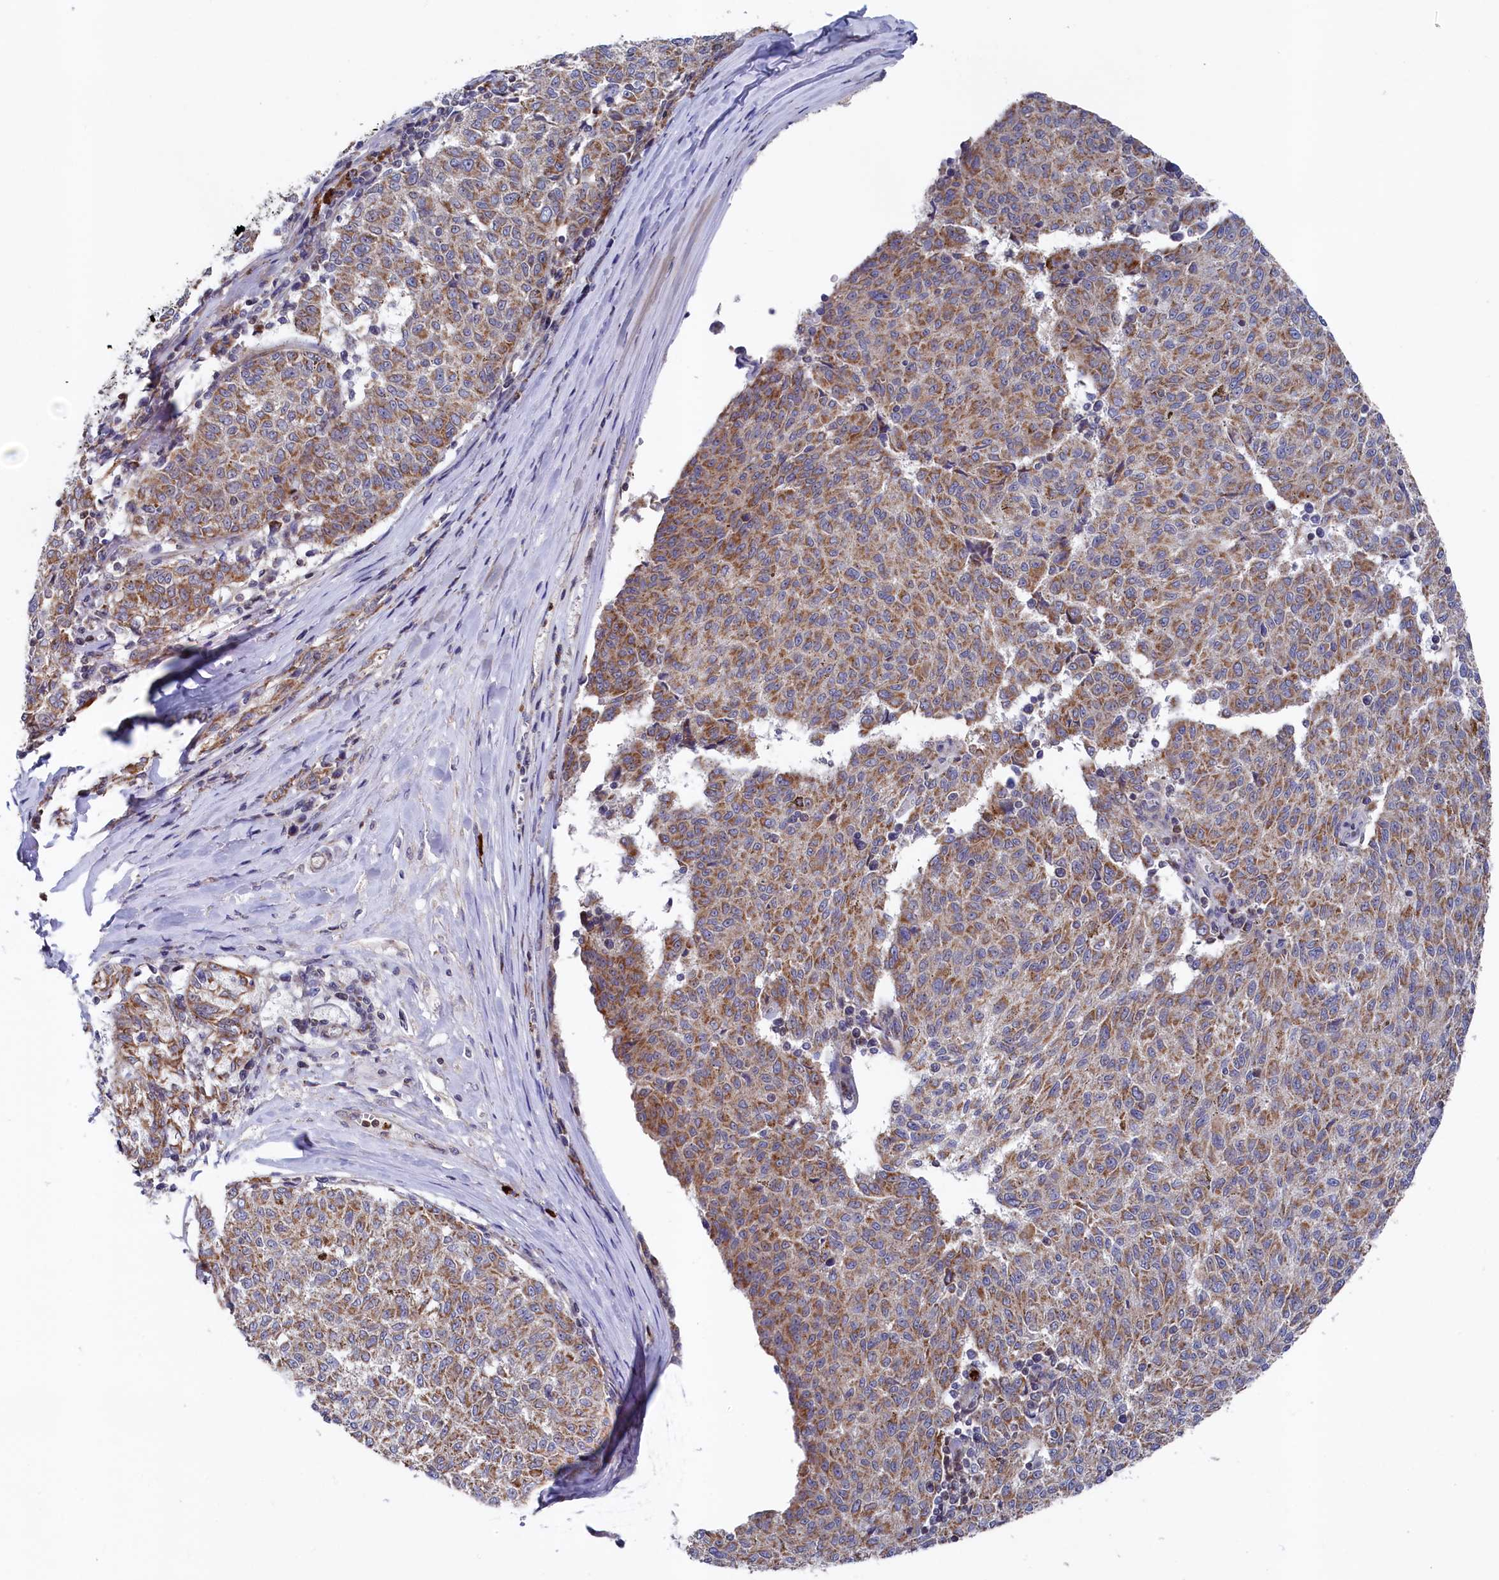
{"staining": {"intensity": "moderate", "quantity": ">75%", "location": "cytoplasmic/membranous"}, "tissue": "melanoma", "cell_type": "Tumor cells", "image_type": "cancer", "snomed": [{"axis": "morphology", "description": "Malignant melanoma, NOS"}, {"axis": "topography", "description": "Skin"}], "caption": "The immunohistochemical stain shows moderate cytoplasmic/membranous positivity in tumor cells of melanoma tissue.", "gene": "CHCHD1", "patient": {"sex": "female", "age": 72}}